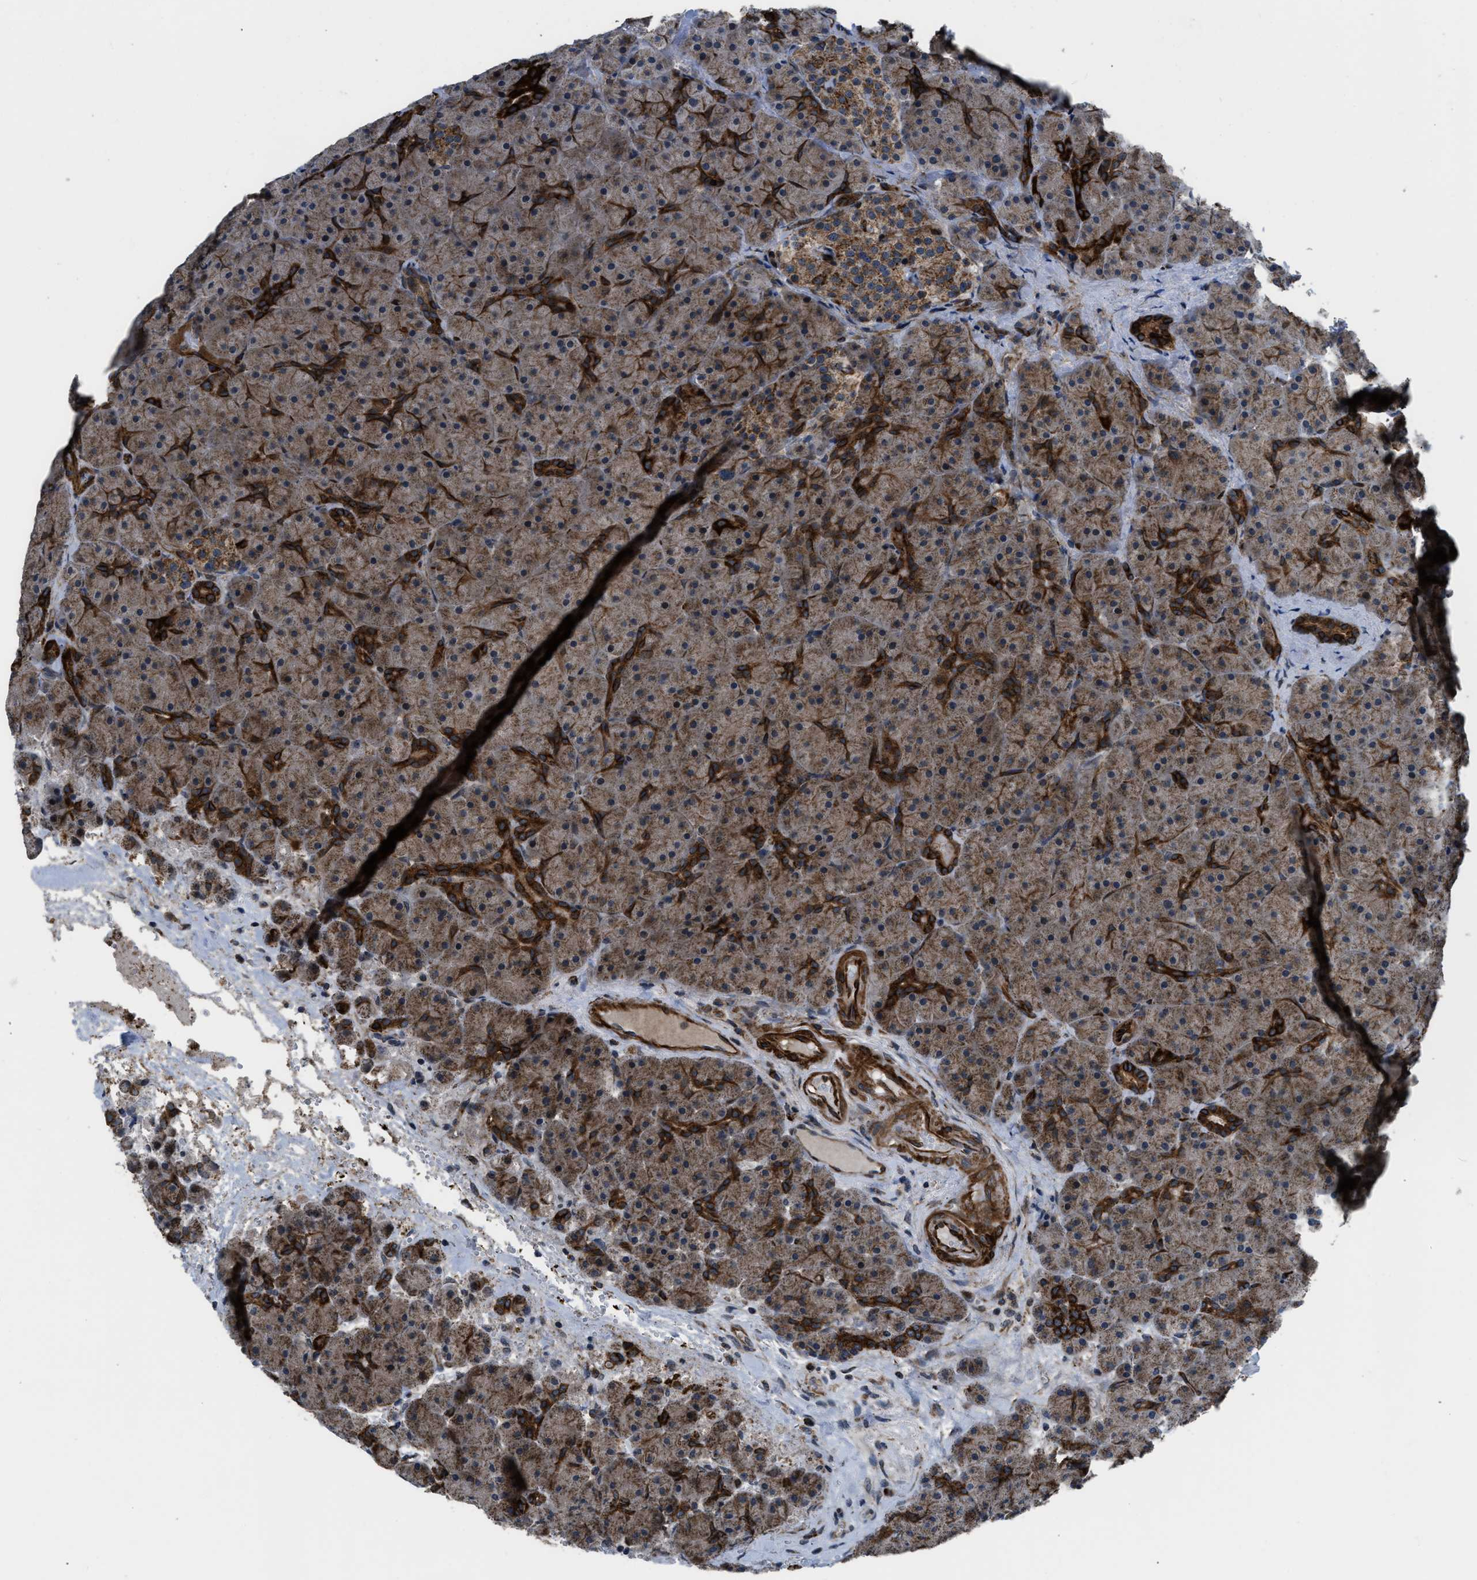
{"staining": {"intensity": "strong", "quantity": "25%-75%", "location": "cytoplasmic/membranous"}, "tissue": "pancreas", "cell_type": "Exocrine glandular cells", "image_type": "normal", "snomed": [{"axis": "morphology", "description": "Normal tissue, NOS"}, {"axis": "topography", "description": "Pancreas"}], "caption": "The photomicrograph shows staining of unremarkable pancreas, revealing strong cytoplasmic/membranous protein positivity (brown color) within exocrine glandular cells.", "gene": "GSDME", "patient": {"sex": "male", "age": 66}}